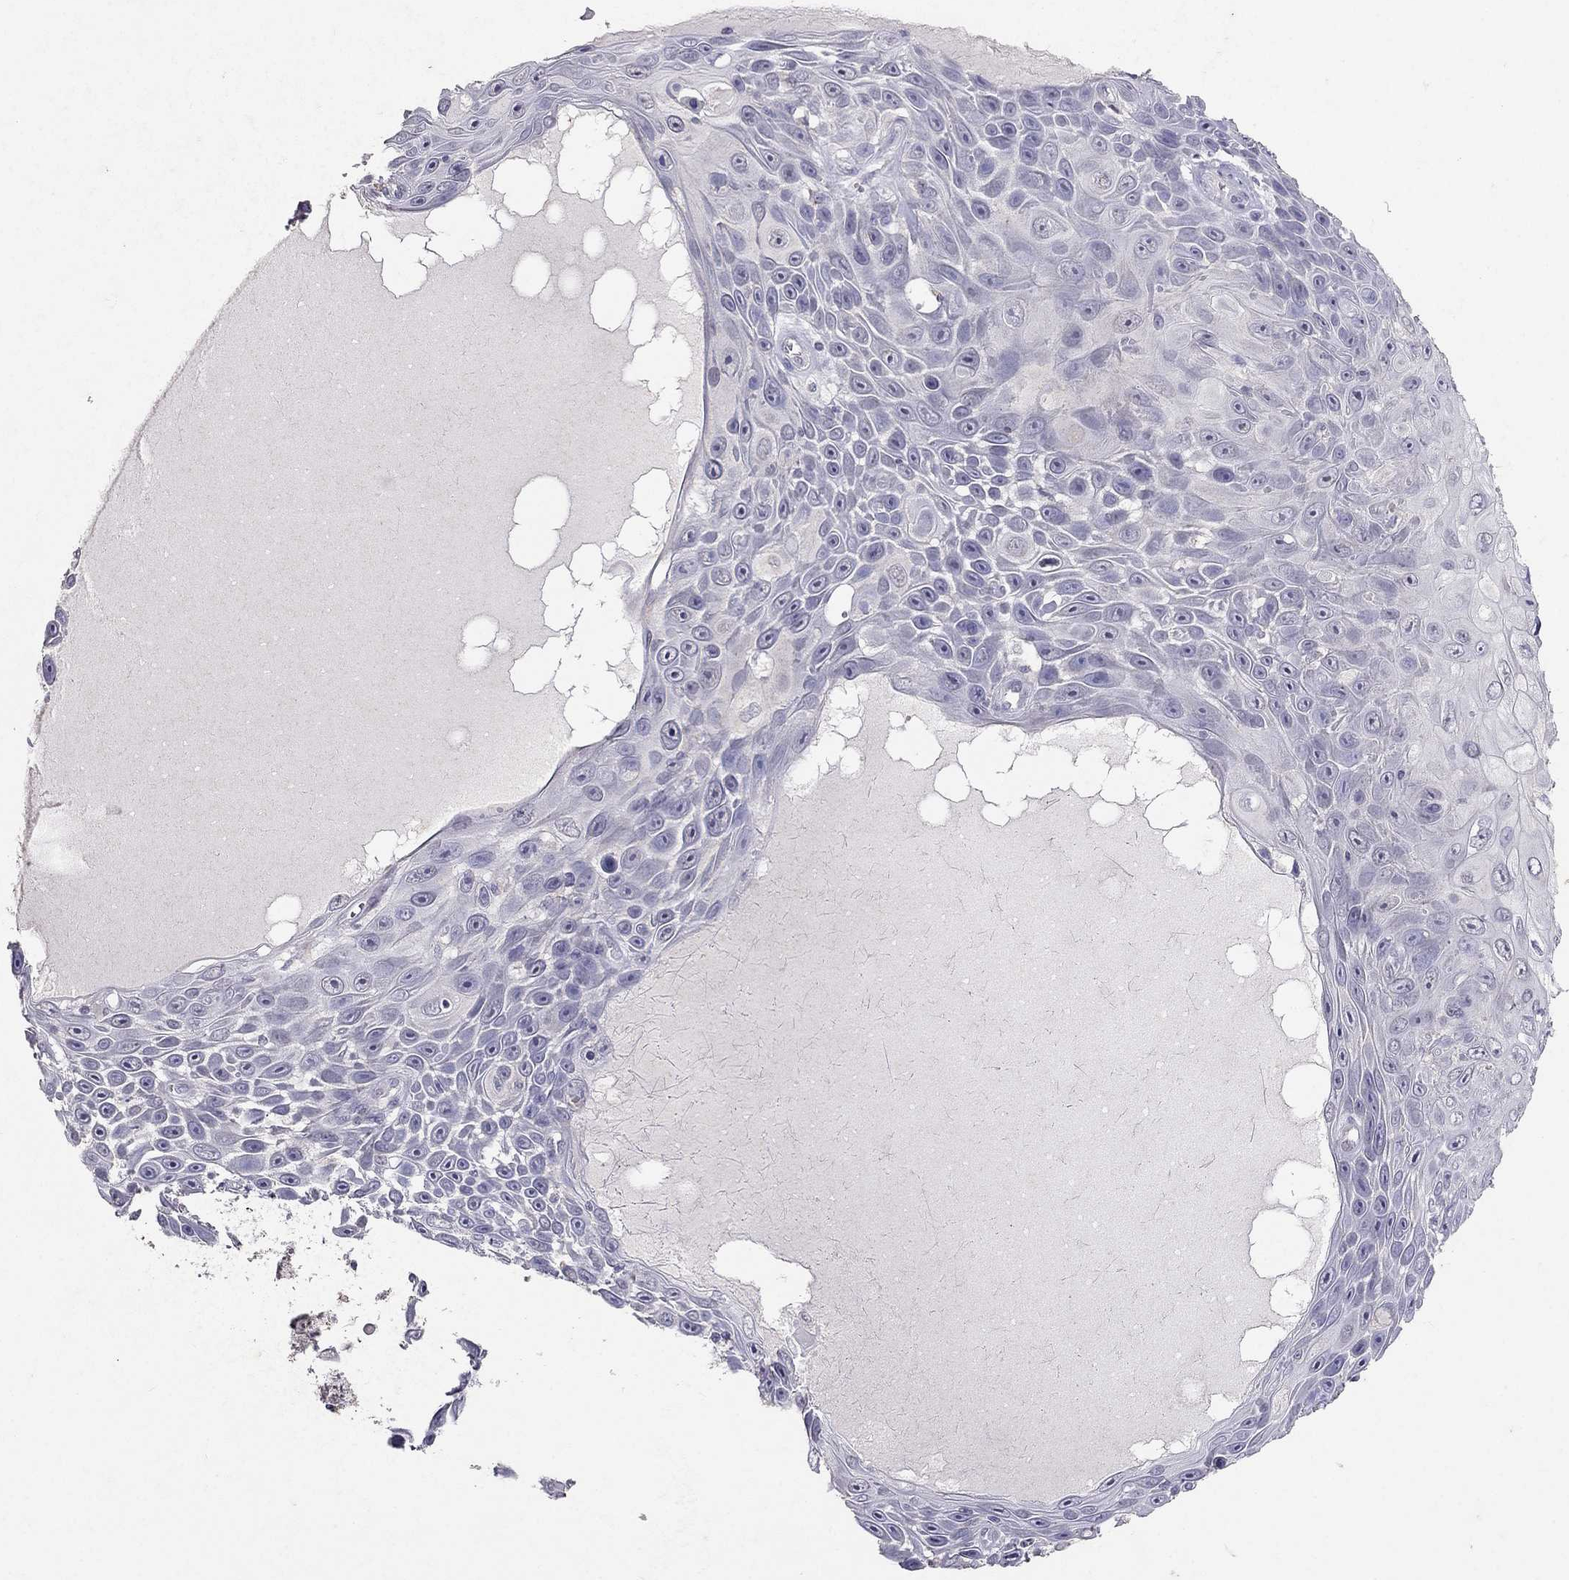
{"staining": {"intensity": "negative", "quantity": "none", "location": "none"}, "tissue": "skin cancer", "cell_type": "Tumor cells", "image_type": "cancer", "snomed": [{"axis": "morphology", "description": "Squamous cell carcinoma, NOS"}, {"axis": "topography", "description": "Skin"}], "caption": "Histopathology image shows no significant protein expression in tumor cells of skin cancer.", "gene": "FST", "patient": {"sex": "male", "age": 82}}